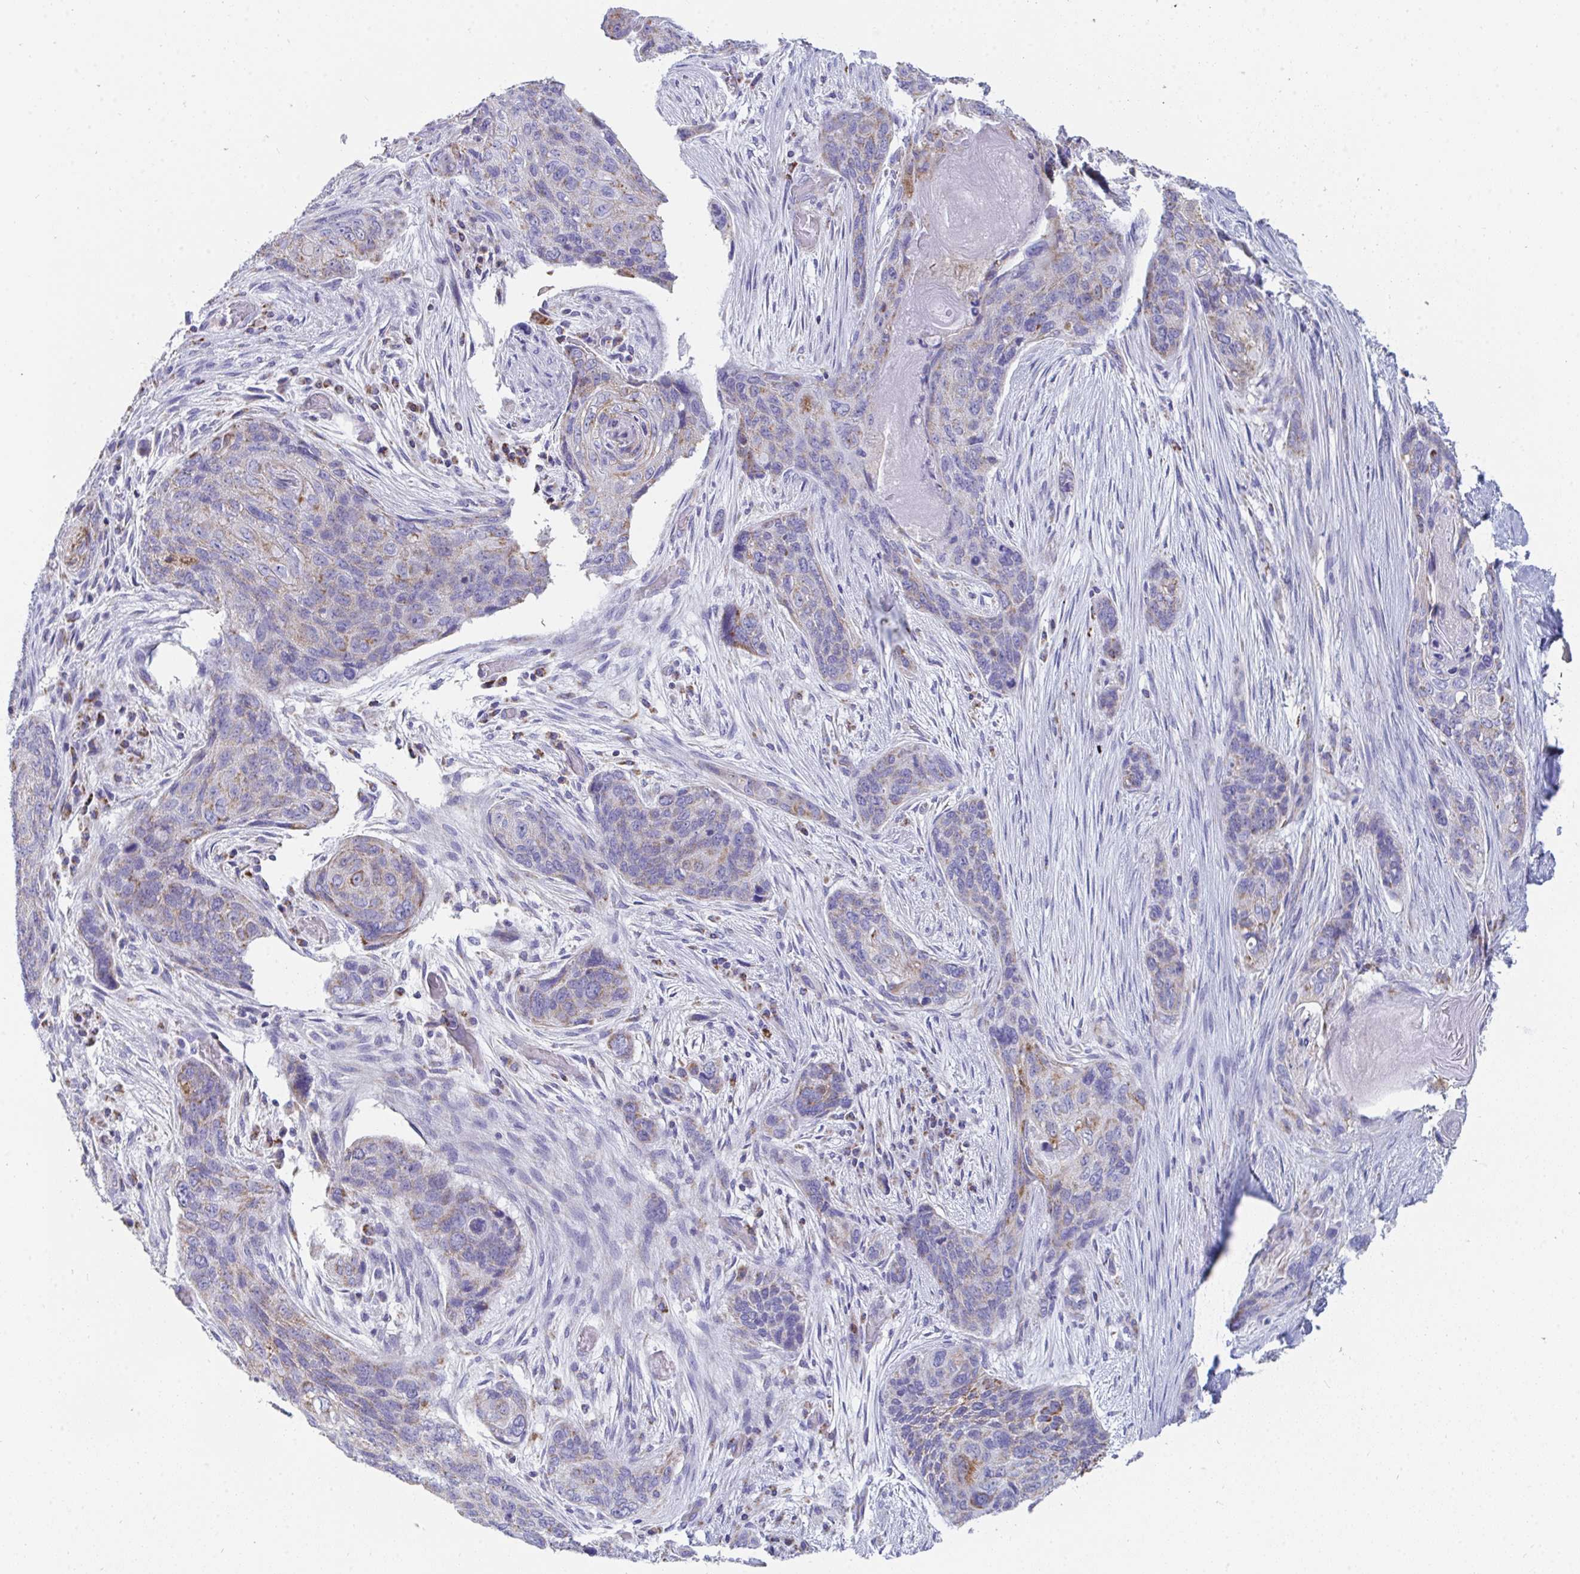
{"staining": {"intensity": "weak", "quantity": "25%-75%", "location": "cytoplasmic/membranous"}, "tissue": "lung cancer", "cell_type": "Tumor cells", "image_type": "cancer", "snomed": [{"axis": "morphology", "description": "Squamous cell carcinoma, NOS"}, {"axis": "morphology", "description": "Squamous cell carcinoma, metastatic, NOS"}, {"axis": "topography", "description": "Lymph node"}, {"axis": "topography", "description": "Lung"}], "caption": "There is low levels of weak cytoplasmic/membranous expression in tumor cells of lung cancer (metastatic squamous cell carcinoma), as demonstrated by immunohistochemical staining (brown color).", "gene": "AIFM1", "patient": {"sex": "male", "age": 41}}